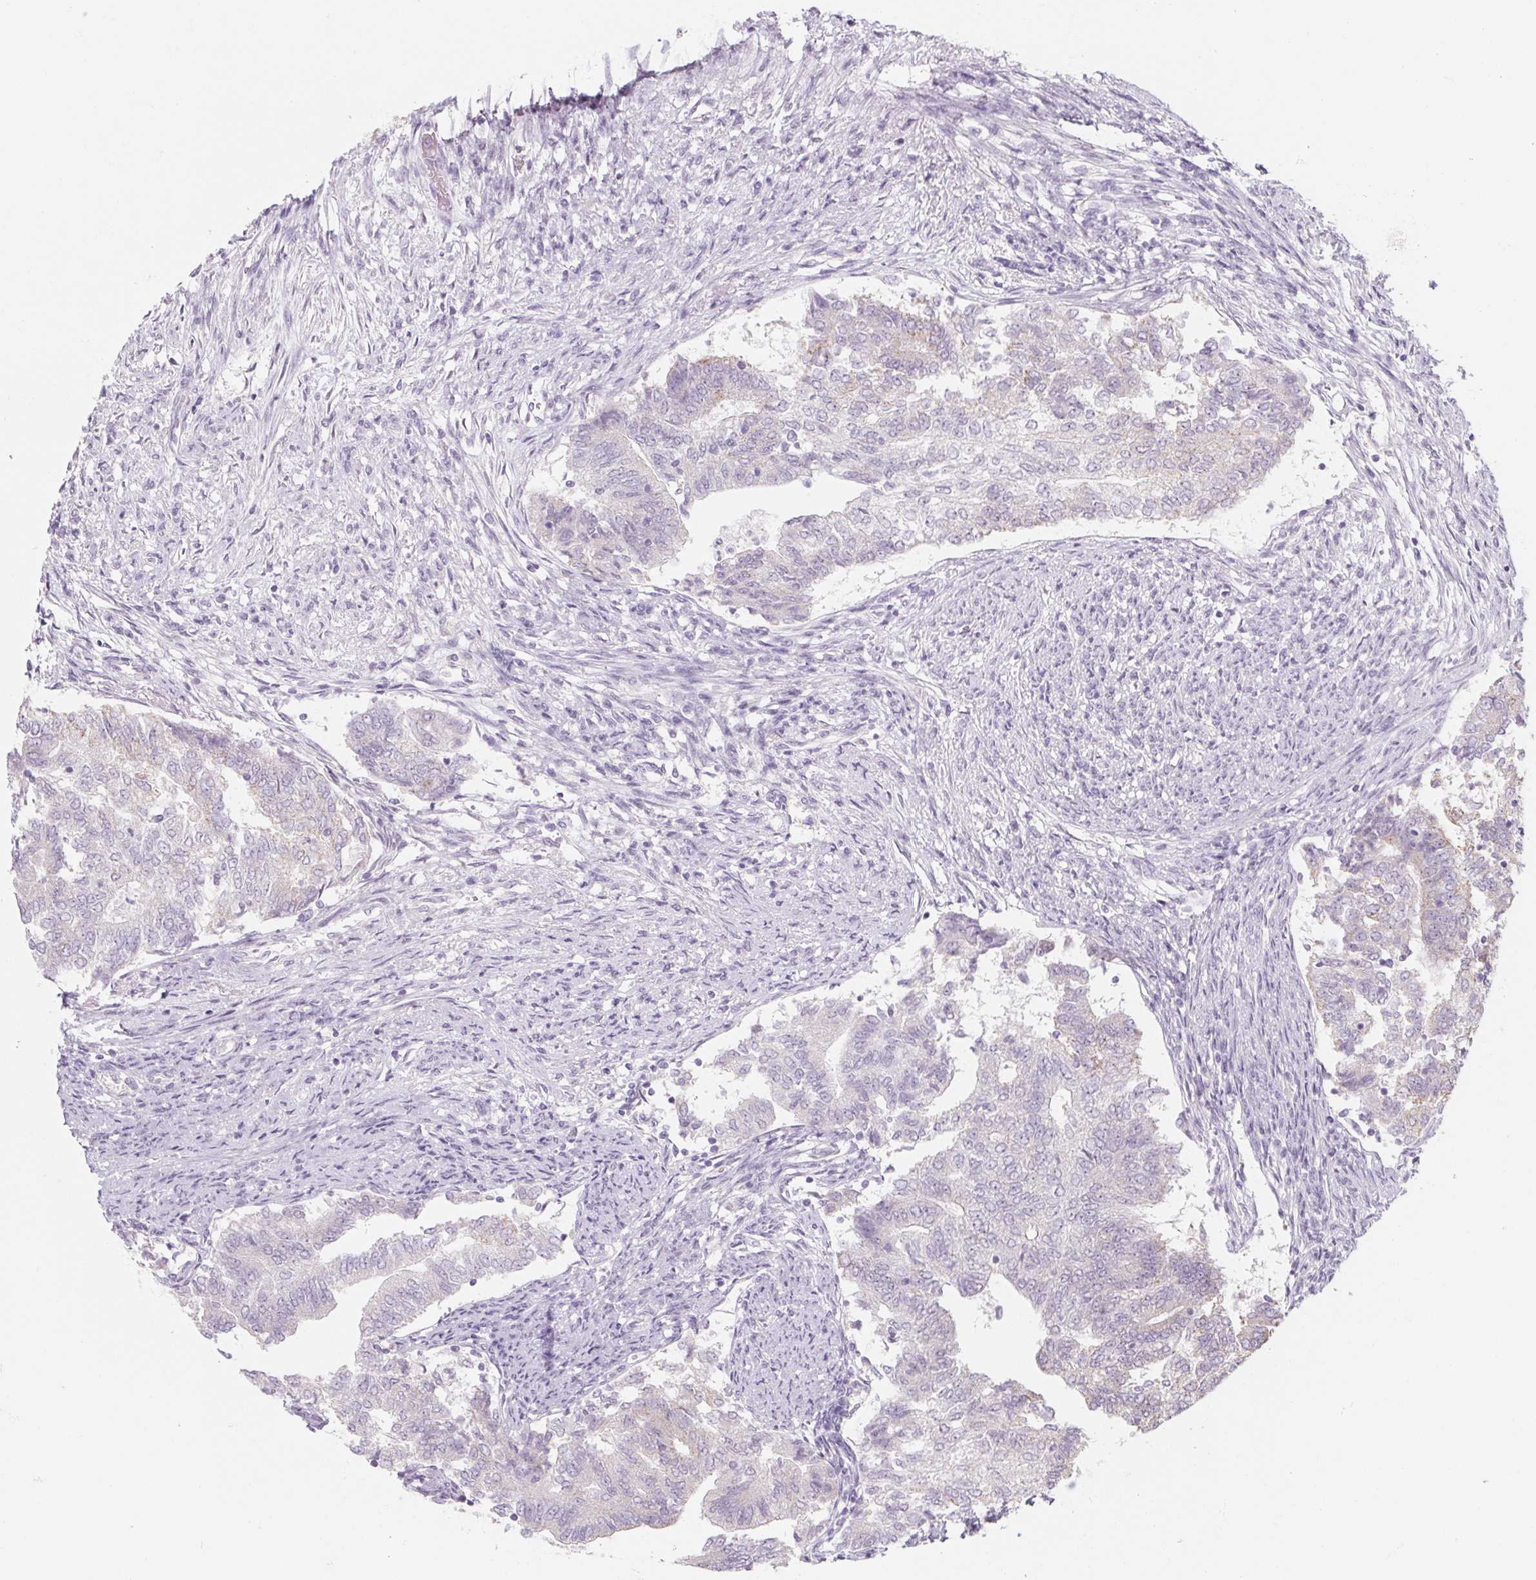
{"staining": {"intensity": "negative", "quantity": "none", "location": "none"}, "tissue": "endometrial cancer", "cell_type": "Tumor cells", "image_type": "cancer", "snomed": [{"axis": "morphology", "description": "Adenocarcinoma, NOS"}, {"axis": "topography", "description": "Endometrium"}], "caption": "Immunohistochemical staining of human endometrial adenocarcinoma displays no significant positivity in tumor cells.", "gene": "POU1F1", "patient": {"sex": "female", "age": 65}}